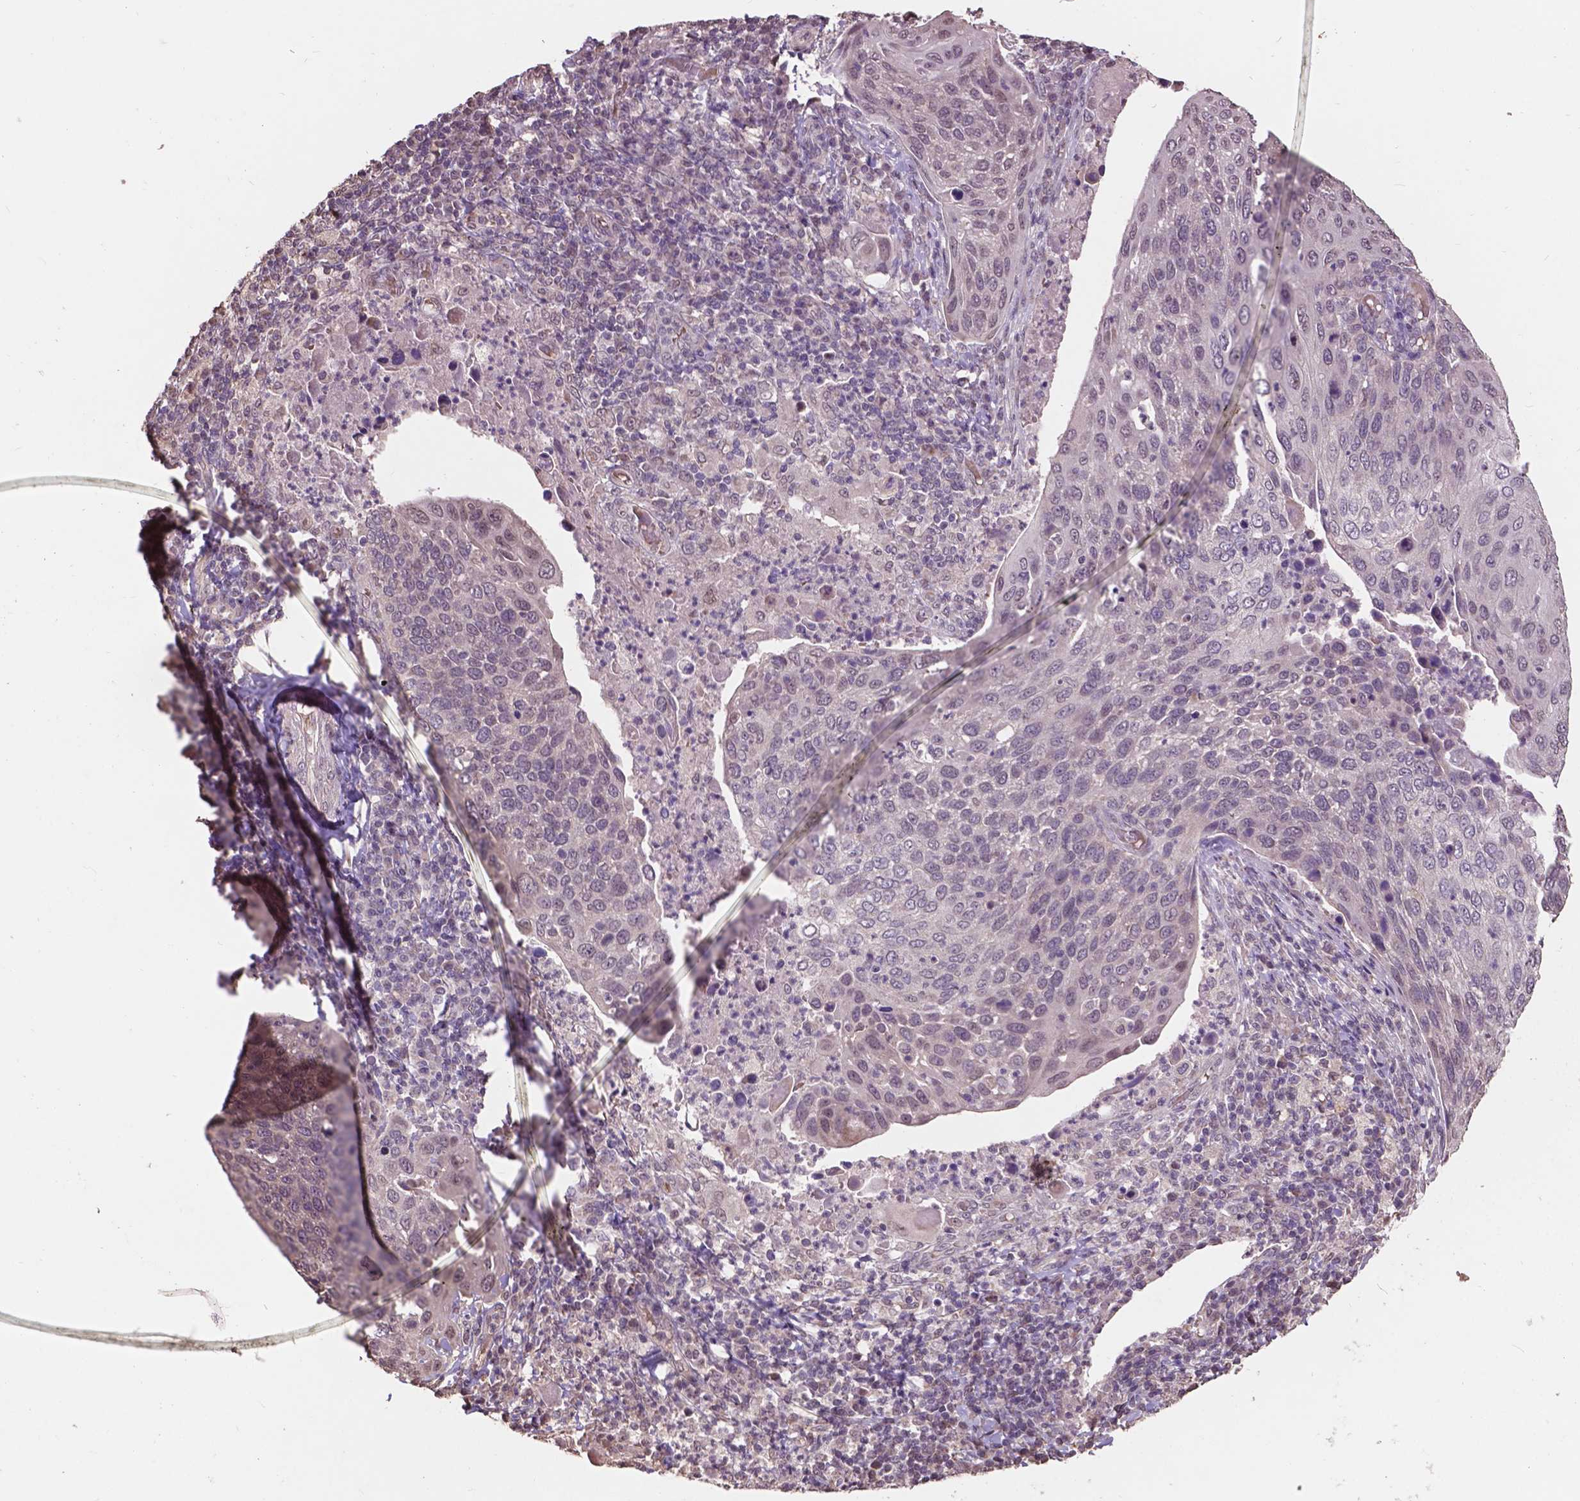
{"staining": {"intensity": "negative", "quantity": "none", "location": "none"}, "tissue": "cervical cancer", "cell_type": "Tumor cells", "image_type": "cancer", "snomed": [{"axis": "morphology", "description": "Squamous cell carcinoma, NOS"}, {"axis": "topography", "description": "Cervix"}], "caption": "This is an IHC micrograph of cervical cancer (squamous cell carcinoma). There is no positivity in tumor cells.", "gene": "GLRA2", "patient": {"sex": "female", "age": 54}}